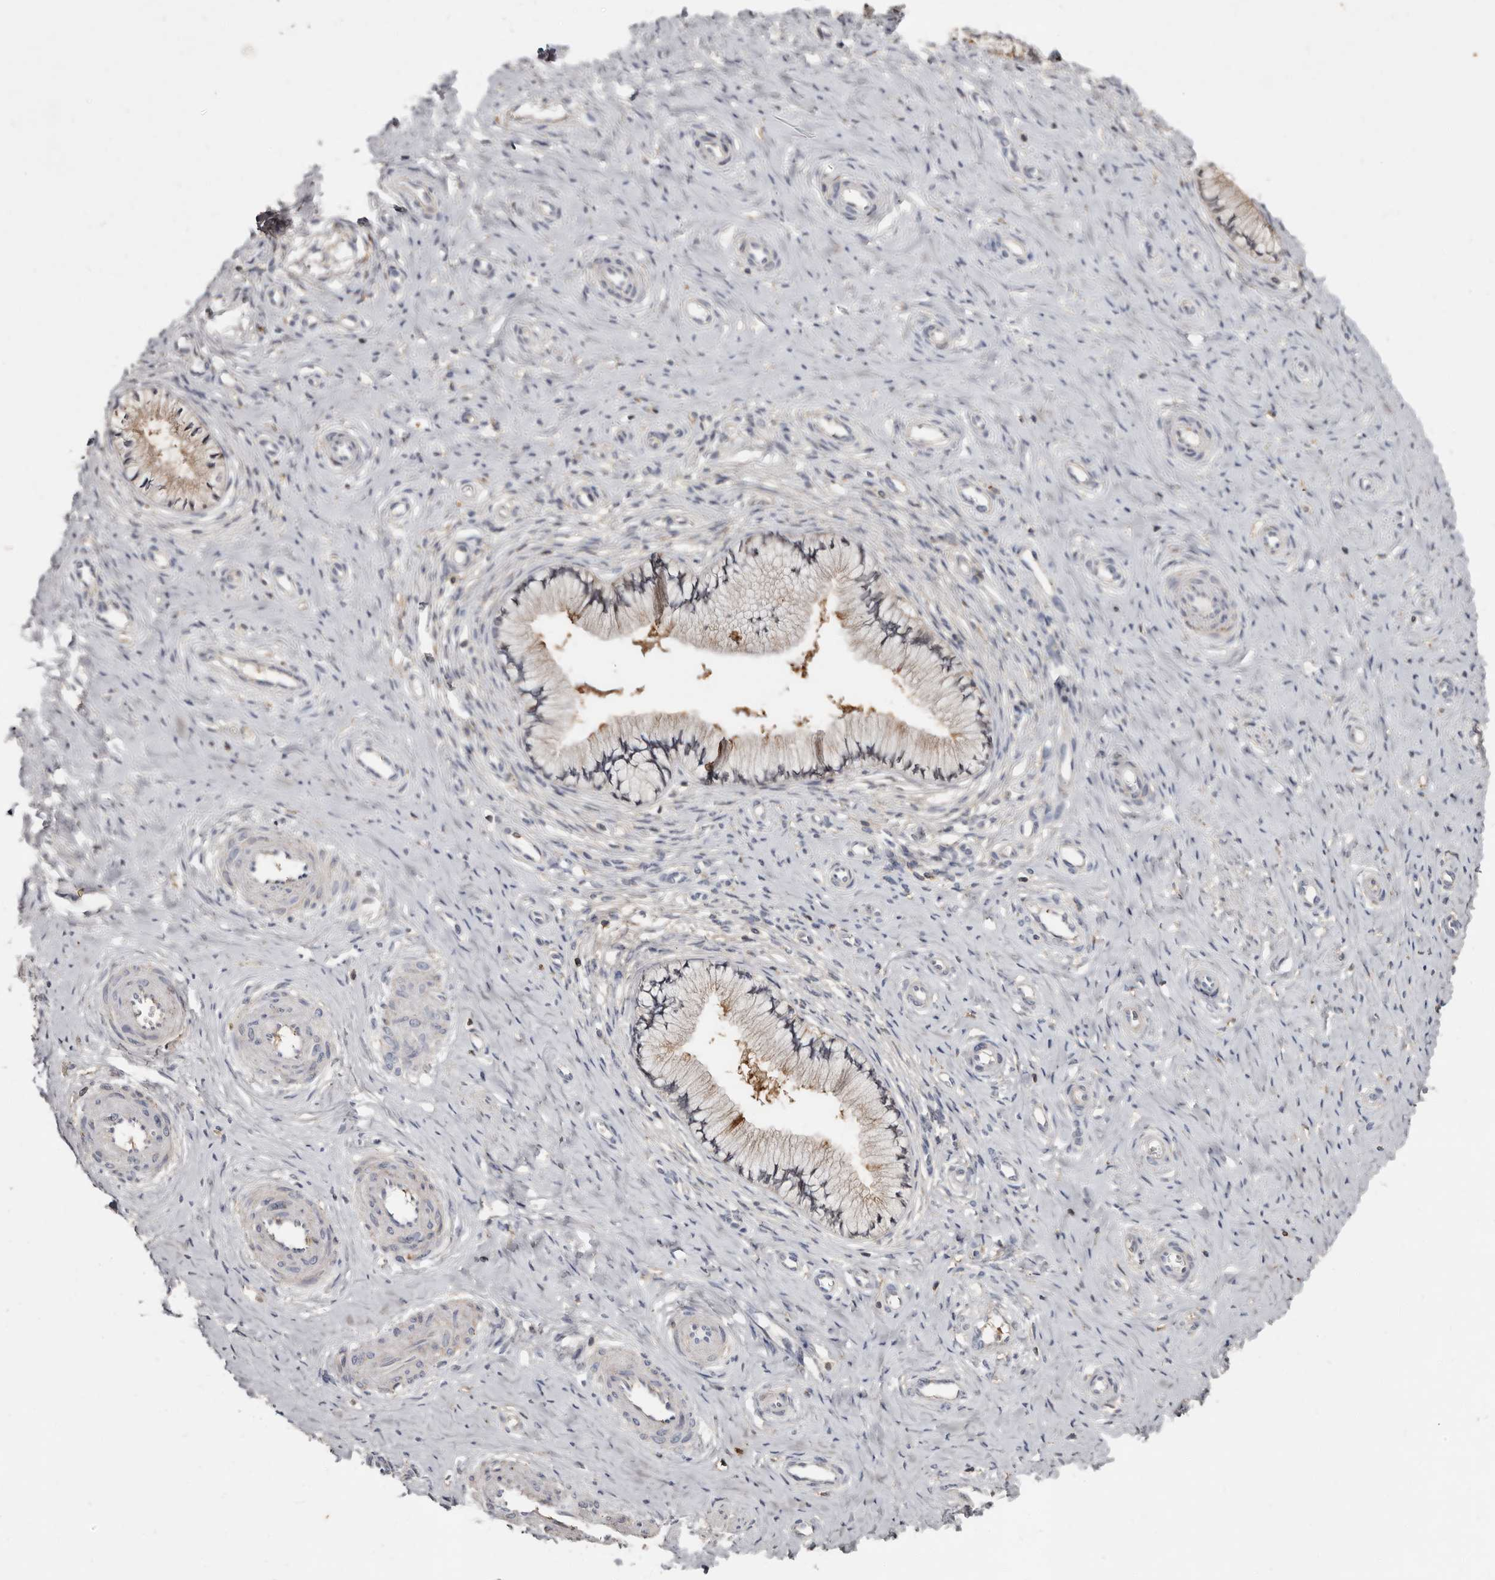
{"staining": {"intensity": "weak", "quantity": "<25%", "location": "cytoplasmic/membranous"}, "tissue": "cervix", "cell_type": "Glandular cells", "image_type": "normal", "snomed": [{"axis": "morphology", "description": "Normal tissue, NOS"}, {"axis": "topography", "description": "Cervix"}], "caption": "Cervix stained for a protein using IHC exhibits no staining glandular cells.", "gene": "KIF26B", "patient": {"sex": "female", "age": 36}}